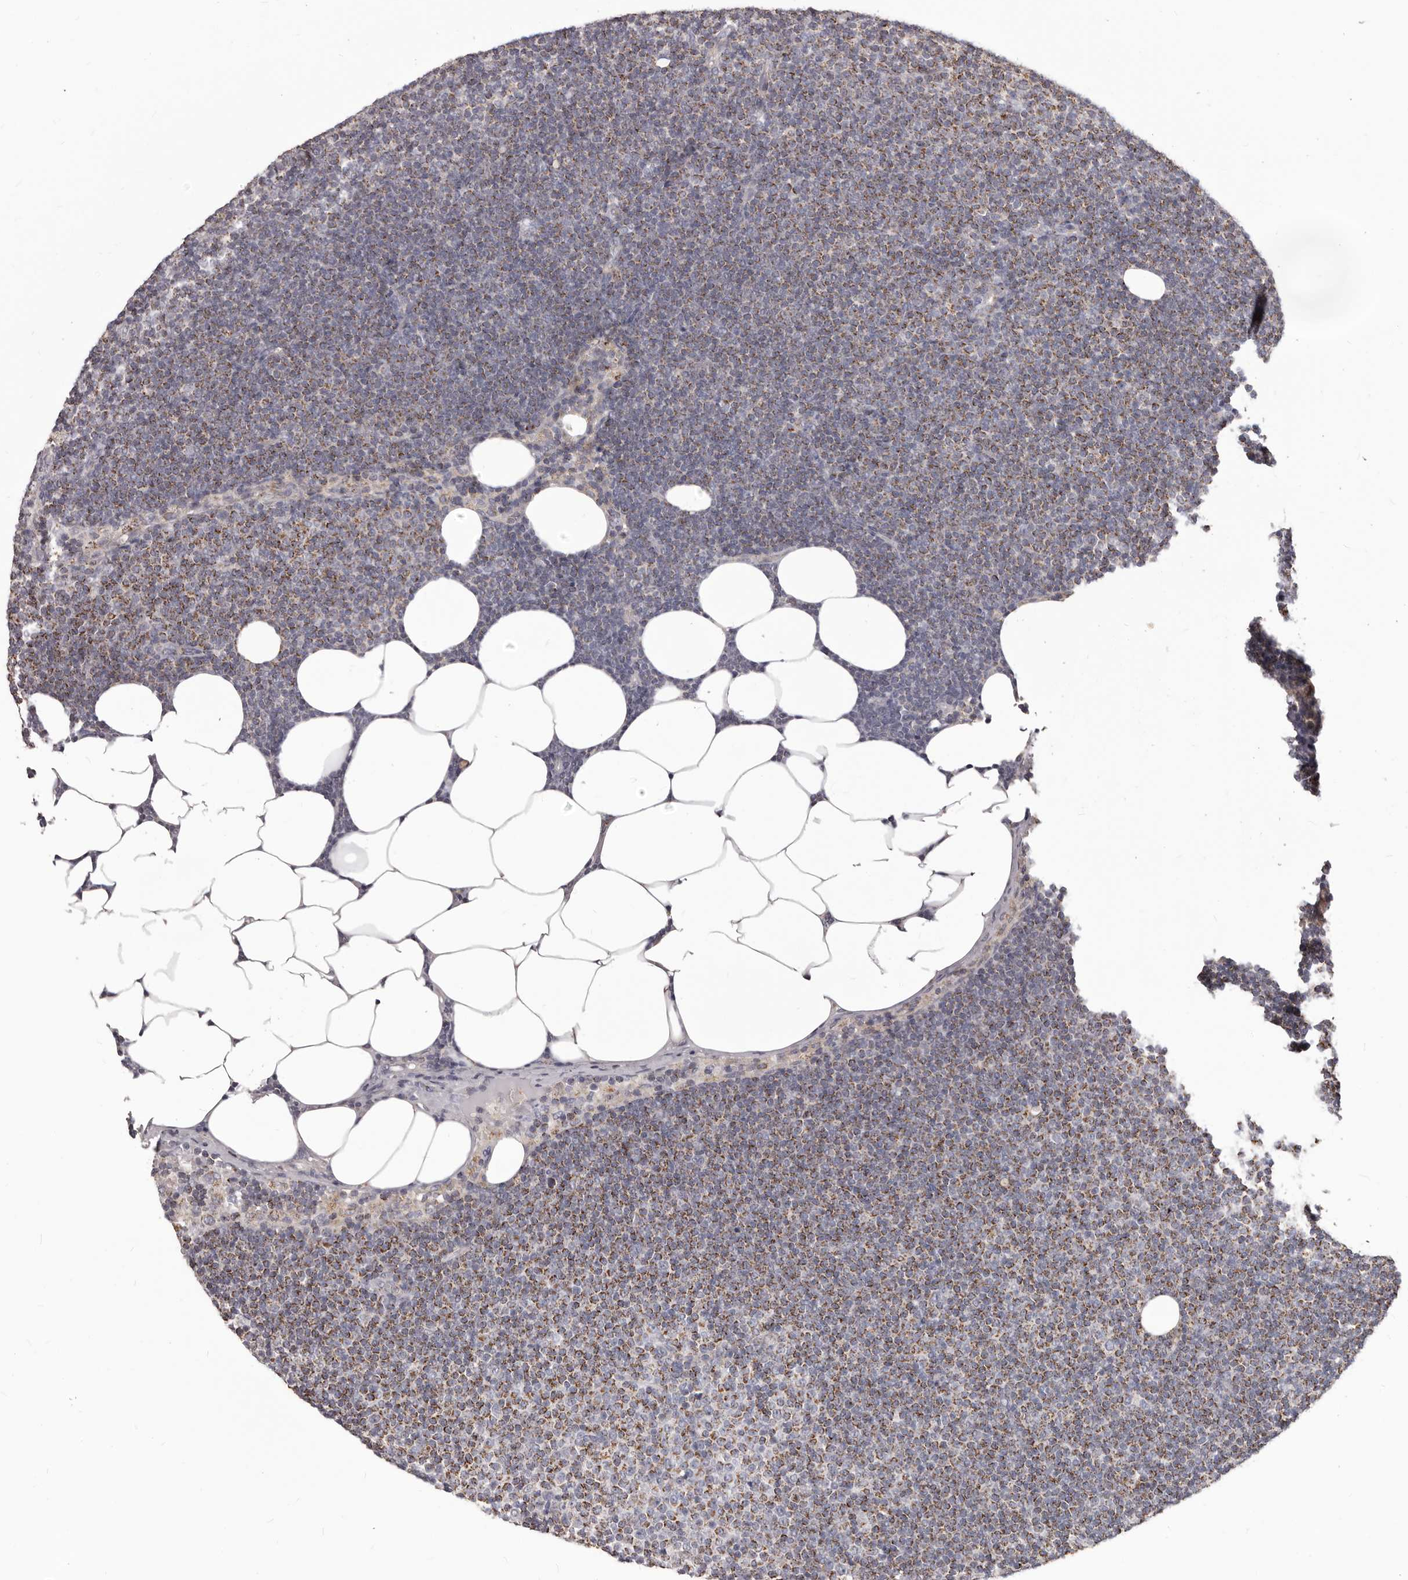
{"staining": {"intensity": "moderate", "quantity": "25%-75%", "location": "cytoplasmic/membranous"}, "tissue": "lymphoma", "cell_type": "Tumor cells", "image_type": "cancer", "snomed": [{"axis": "morphology", "description": "Malignant lymphoma, non-Hodgkin's type, Low grade"}, {"axis": "topography", "description": "Lymph node"}], "caption": "Low-grade malignant lymphoma, non-Hodgkin's type stained for a protein displays moderate cytoplasmic/membranous positivity in tumor cells.", "gene": "PRMT2", "patient": {"sex": "female", "age": 53}}